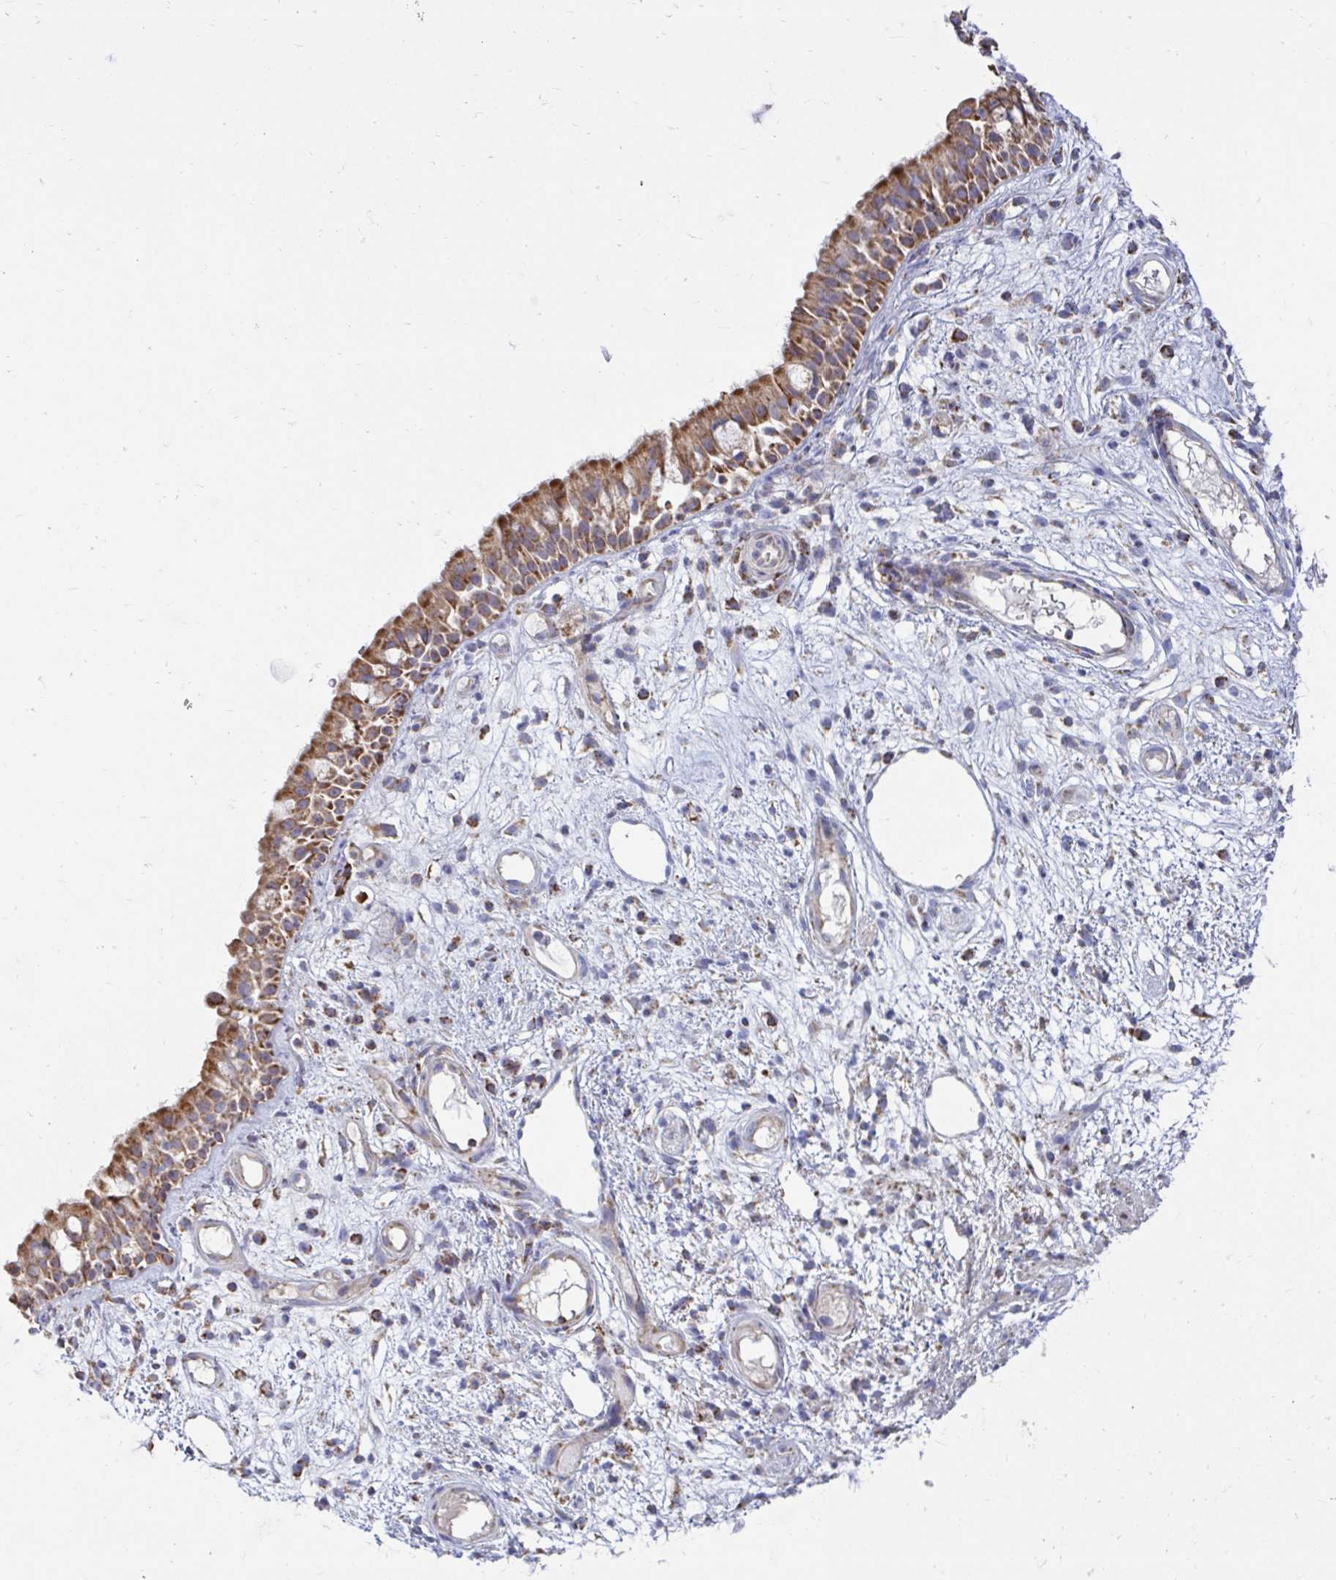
{"staining": {"intensity": "moderate", "quantity": ">75%", "location": "cytoplasmic/membranous"}, "tissue": "nasopharynx", "cell_type": "Respiratory epithelial cells", "image_type": "normal", "snomed": [{"axis": "morphology", "description": "Normal tissue, NOS"}, {"axis": "morphology", "description": "Inflammation, NOS"}, {"axis": "topography", "description": "Nasopharynx"}], "caption": "A high-resolution image shows immunohistochemistry staining of normal nasopharynx, which exhibits moderate cytoplasmic/membranous positivity in about >75% of respiratory epithelial cells. (DAB (3,3'-diaminobenzidine) IHC, brown staining for protein, blue staining for nuclei).", "gene": "OR10R2", "patient": {"sex": "male", "age": 54}}